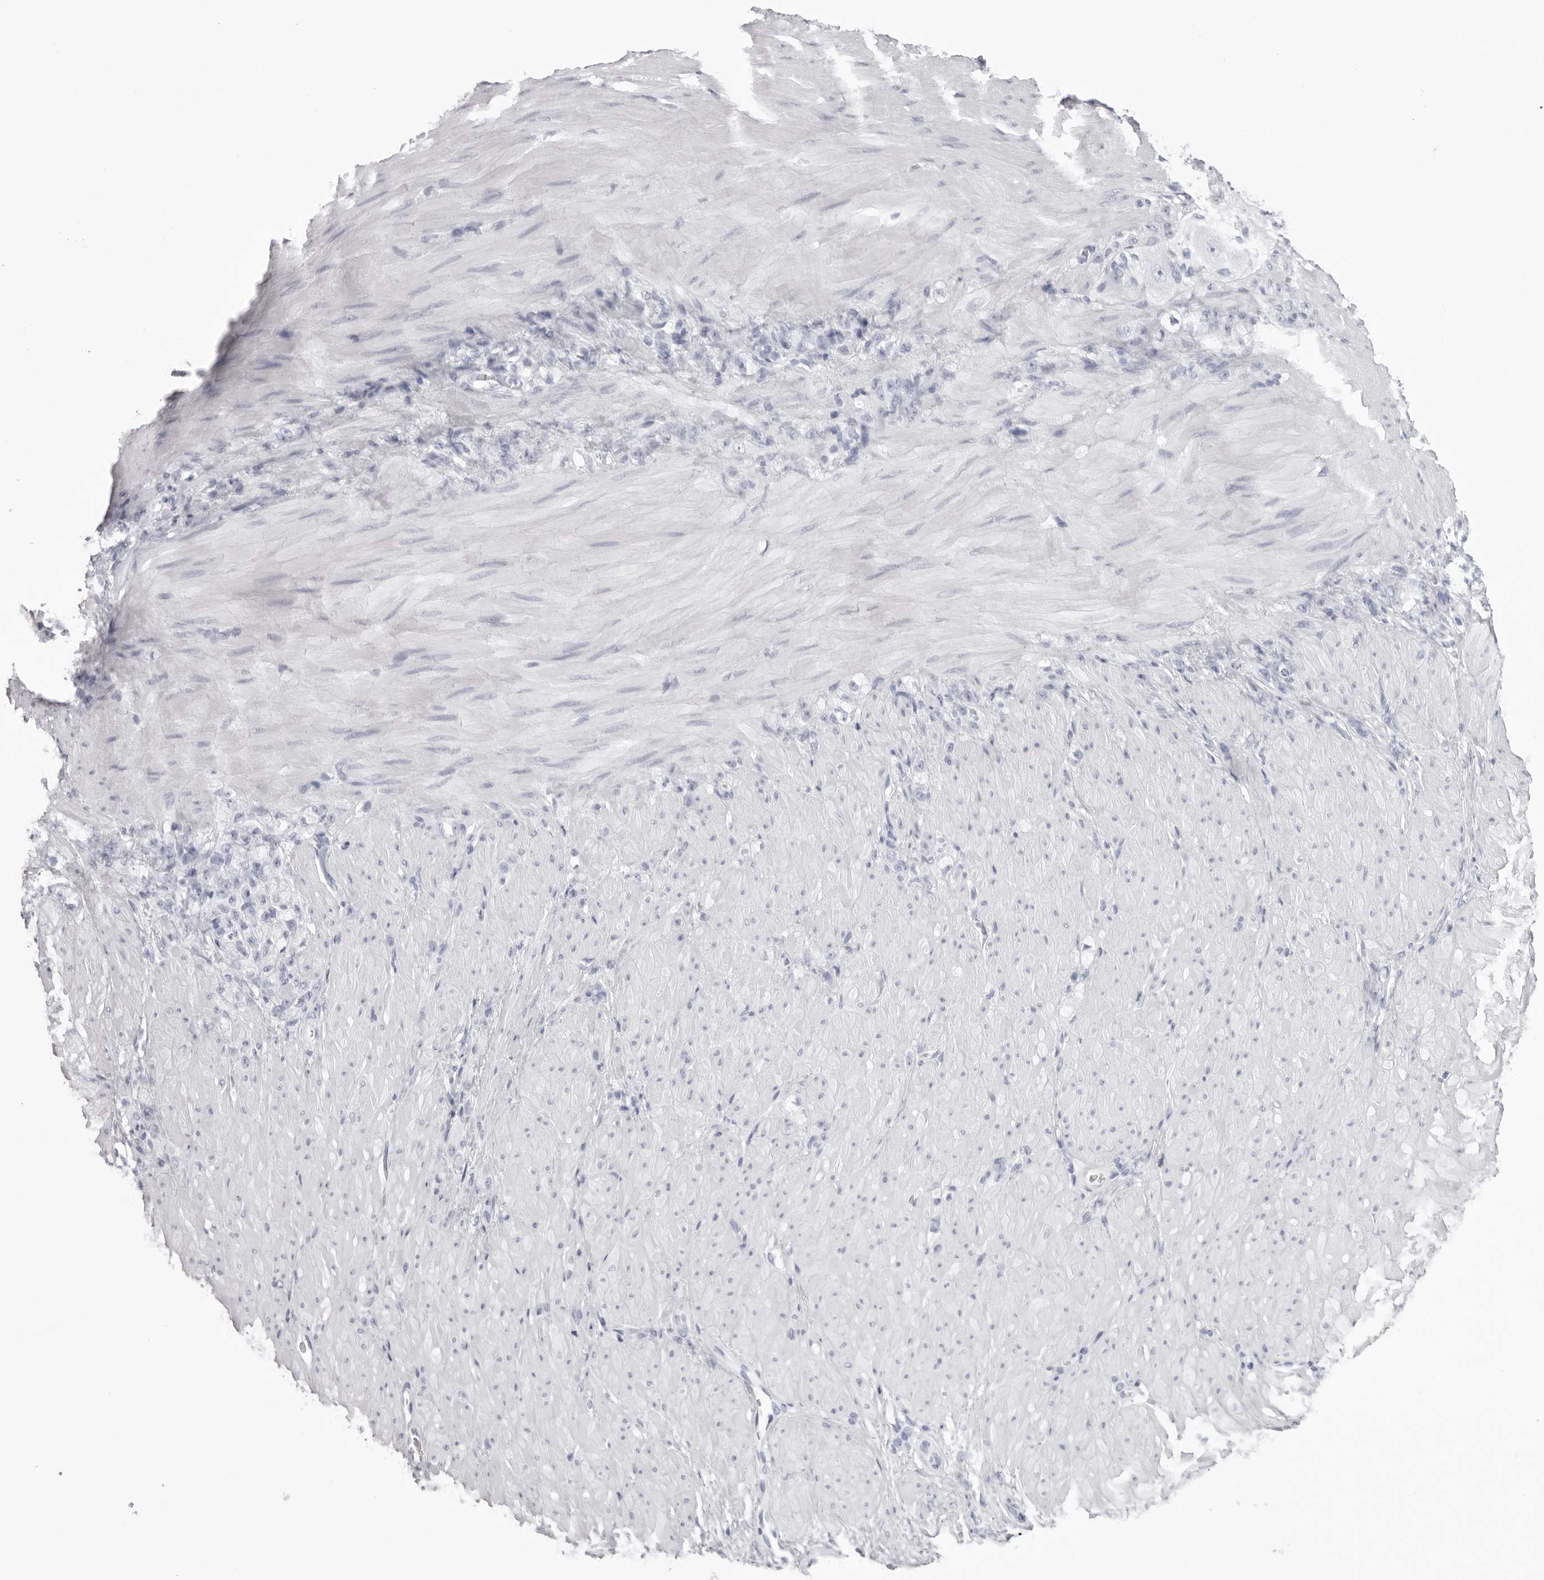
{"staining": {"intensity": "negative", "quantity": "none", "location": "none"}, "tissue": "stomach cancer", "cell_type": "Tumor cells", "image_type": "cancer", "snomed": [{"axis": "morphology", "description": "Normal tissue, NOS"}, {"axis": "morphology", "description": "Adenocarcinoma, NOS"}, {"axis": "topography", "description": "Stomach"}], "caption": "High magnification brightfield microscopy of stomach adenocarcinoma stained with DAB (3,3'-diaminobenzidine) (brown) and counterstained with hematoxylin (blue): tumor cells show no significant expression.", "gene": "TMOD4", "patient": {"sex": "male", "age": 82}}